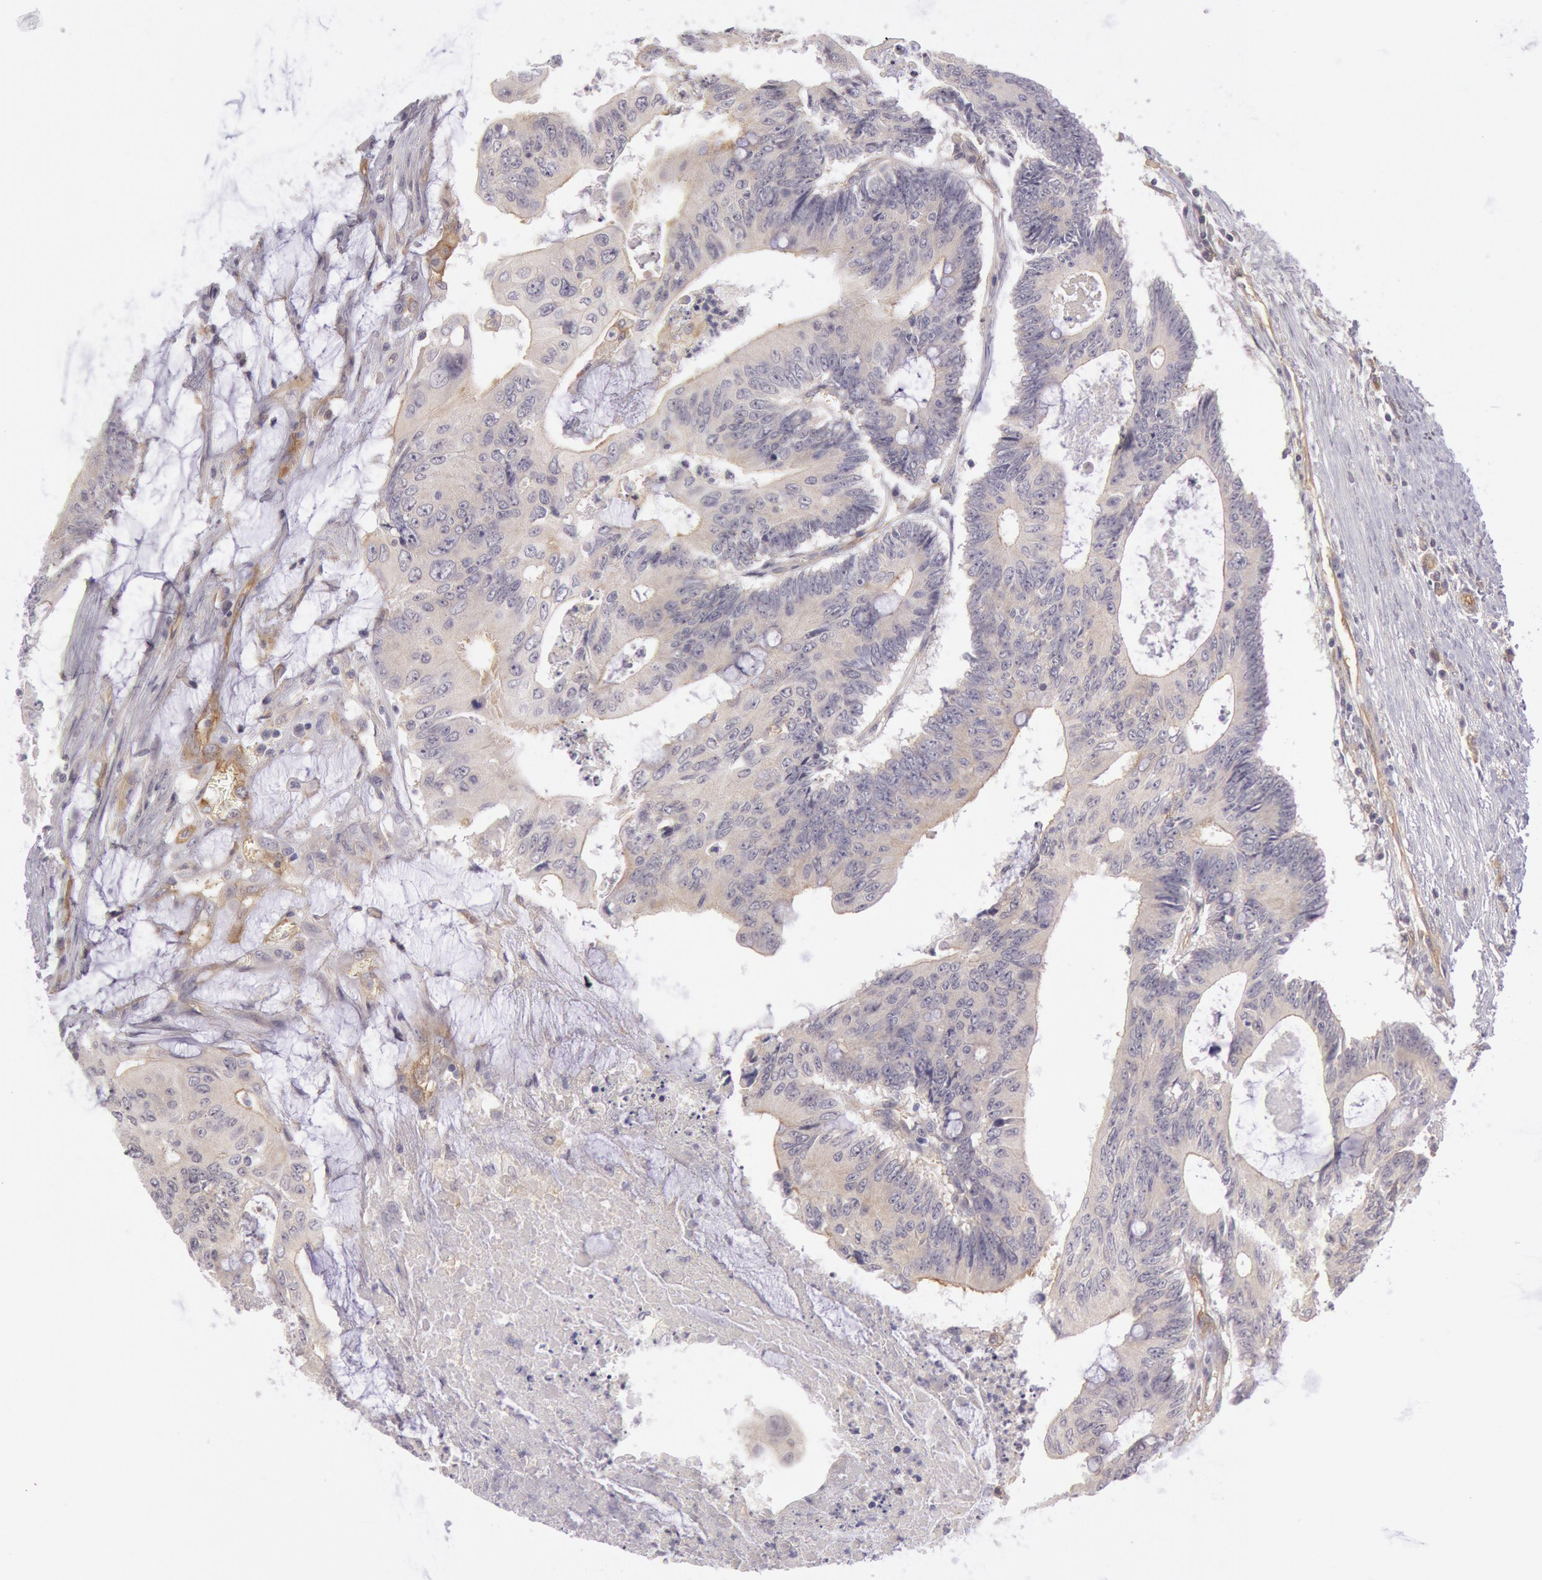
{"staining": {"intensity": "weak", "quantity": "25%-75%", "location": "cytoplasmic/membranous"}, "tissue": "colorectal cancer", "cell_type": "Tumor cells", "image_type": "cancer", "snomed": [{"axis": "morphology", "description": "Adenocarcinoma, NOS"}, {"axis": "topography", "description": "Colon"}], "caption": "This histopathology image displays colorectal cancer (adenocarcinoma) stained with immunohistochemistry to label a protein in brown. The cytoplasmic/membranous of tumor cells show weak positivity for the protein. Nuclei are counter-stained blue.", "gene": "MYO5A", "patient": {"sex": "male", "age": 65}}